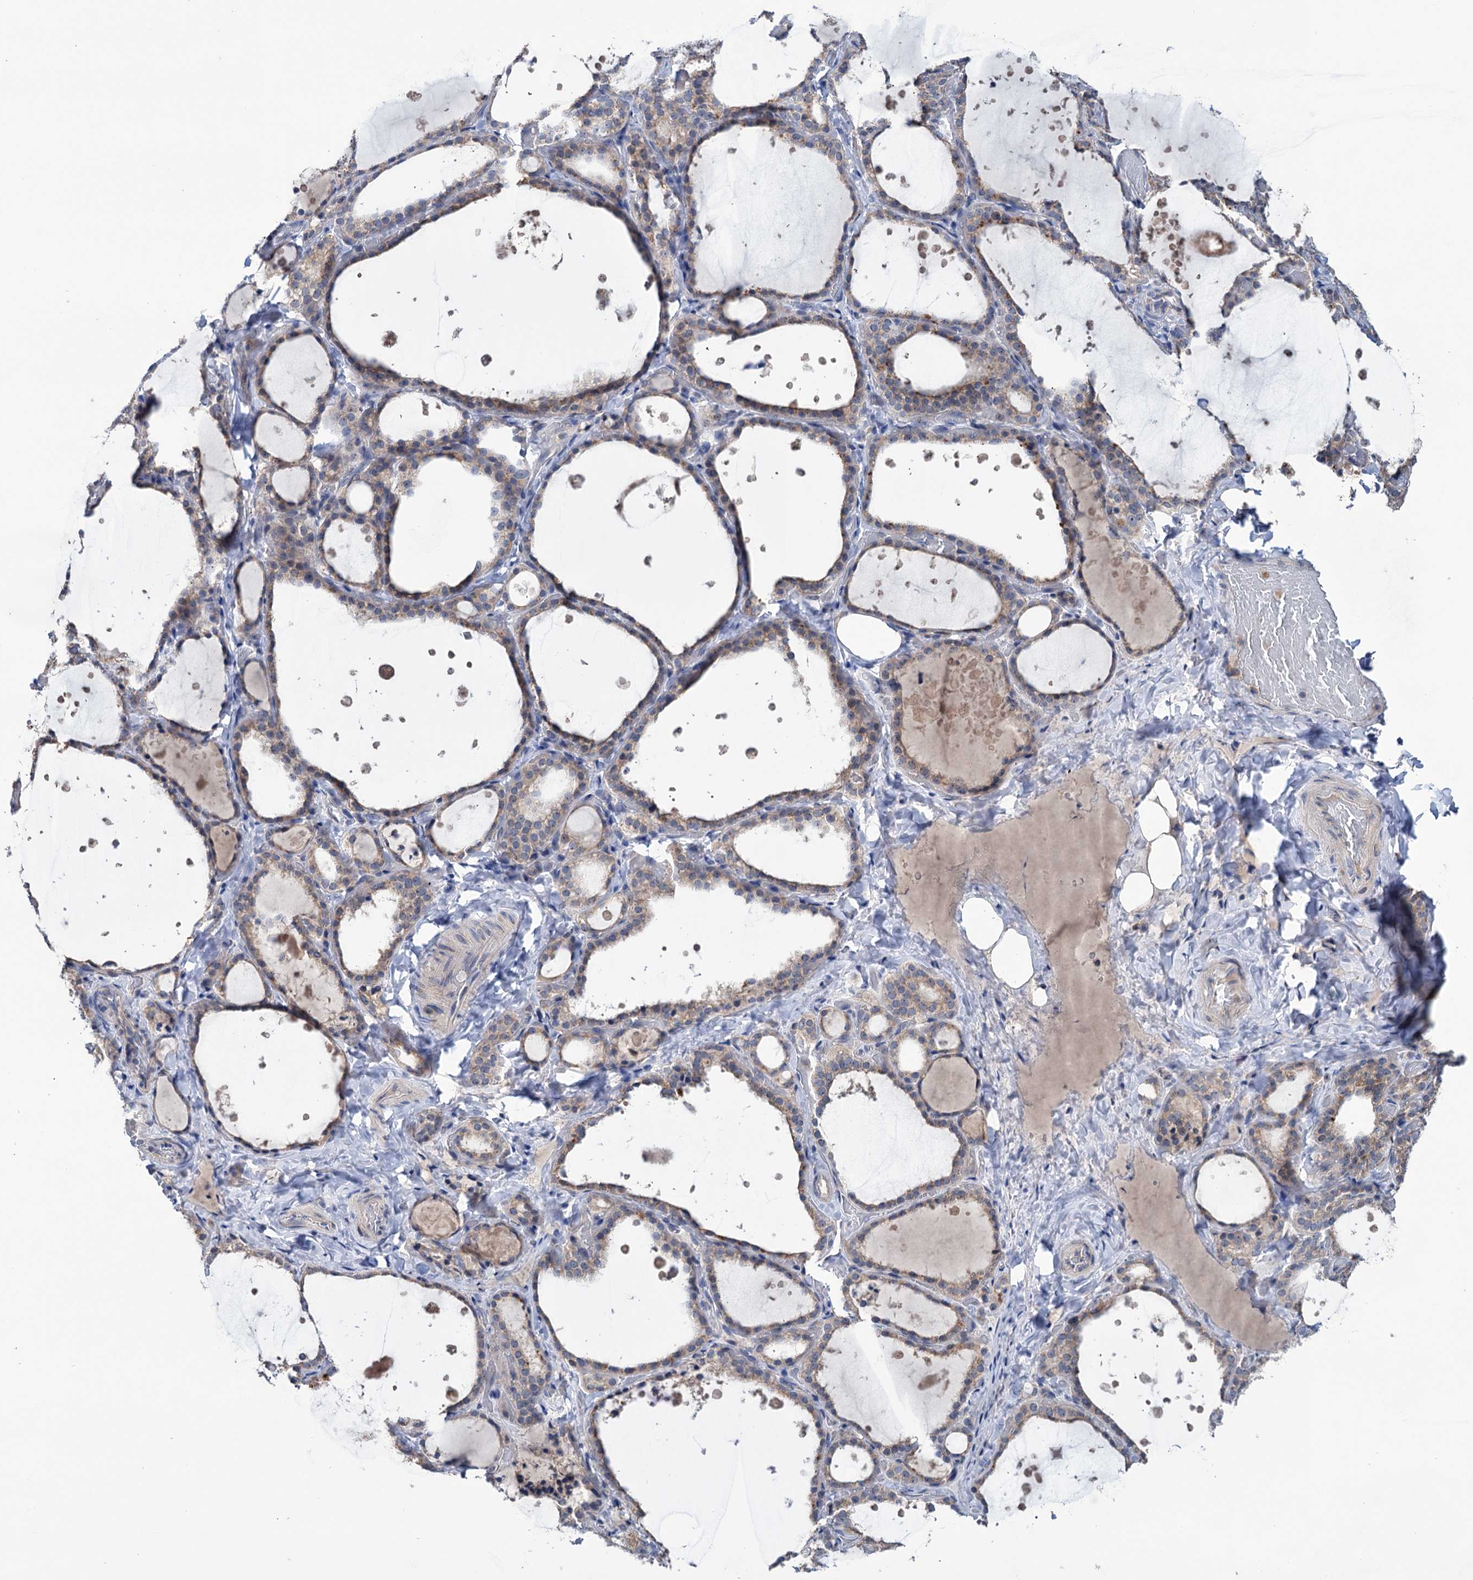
{"staining": {"intensity": "weak", "quantity": ">75%", "location": "cytoplasmic/membranous"}, "tissue": "thyroid gland", "cell_type": "Glandular cells", "image_type": "normal", "snomed": [{"axis": "morphology", "description": "Normal tissue, NOS"}, {"axis": "topography", "description": "Thyroid gland"}], "caption": "Immunohistochemistry (IHC) of unremarkable thyroid gland demonstrates low levels of weak cytoplasmic/membranous expression in about >75% of glandular cells. (Brightfield microscopy of DAB IHC at high magnification).", "gene": "HTR3B", "patient": {"sex": "female", "age": 44}}